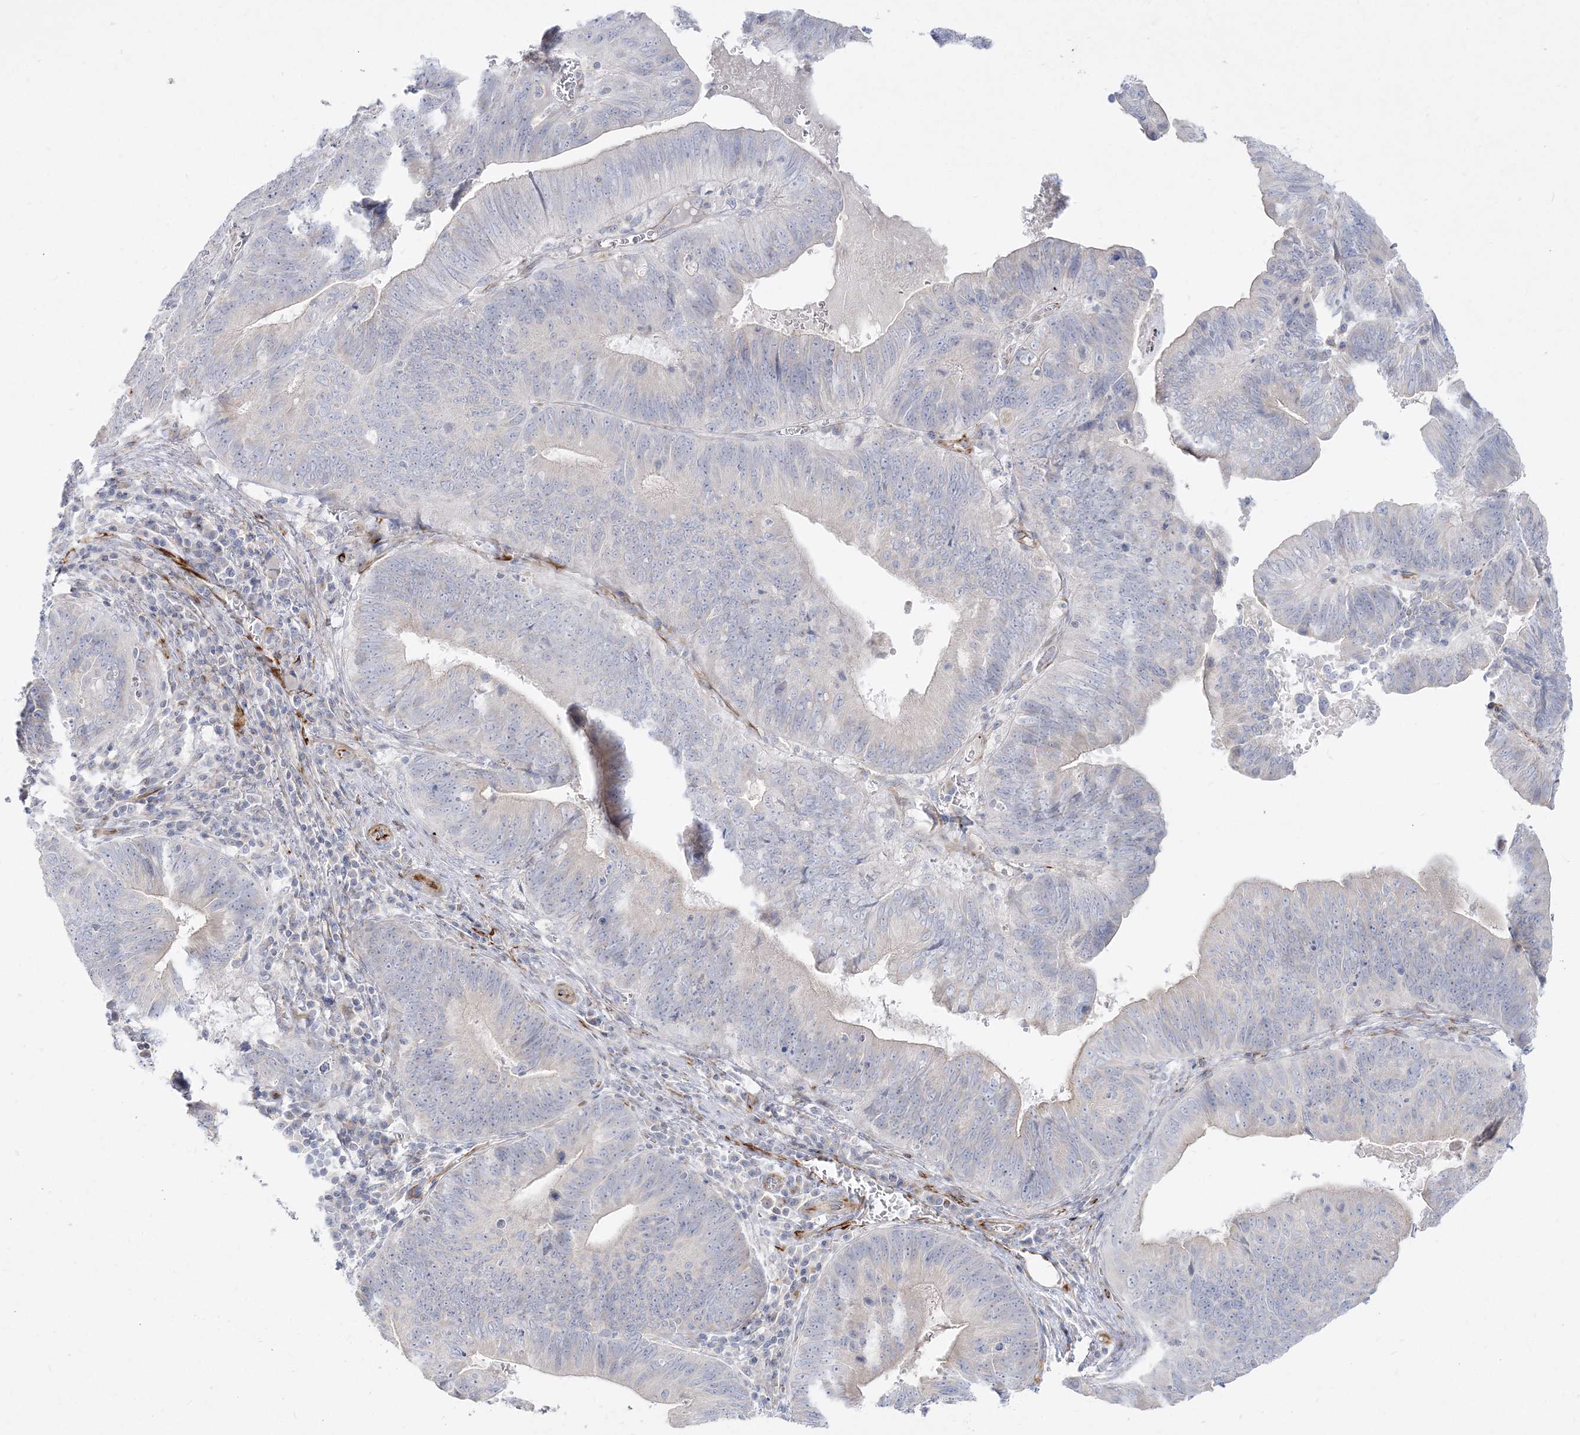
{"staining": {"intensity": "negative", "quantity": "none", "location": "none"}, "tissue": "pancreatic cancer", "cell_type": "Tumor cells", "image_type": "cancer", "snomed": [{"axis": "morphology", "description": "Adenocarcinoma, NOS"}, {"axis": "topography", "description": "Pancreas"}], "caption": "Immunohistochemical staining of human pancreatic cancer reveals no significant staining in tumor cells. (Stains: DAB immunohistochemistry (IHC) with hematoxylin counter stain, Microscopy: brightfield microscopy at high magnification).", "gene": "GPAT2", "patient": {"sex": "male", "age": 63}}